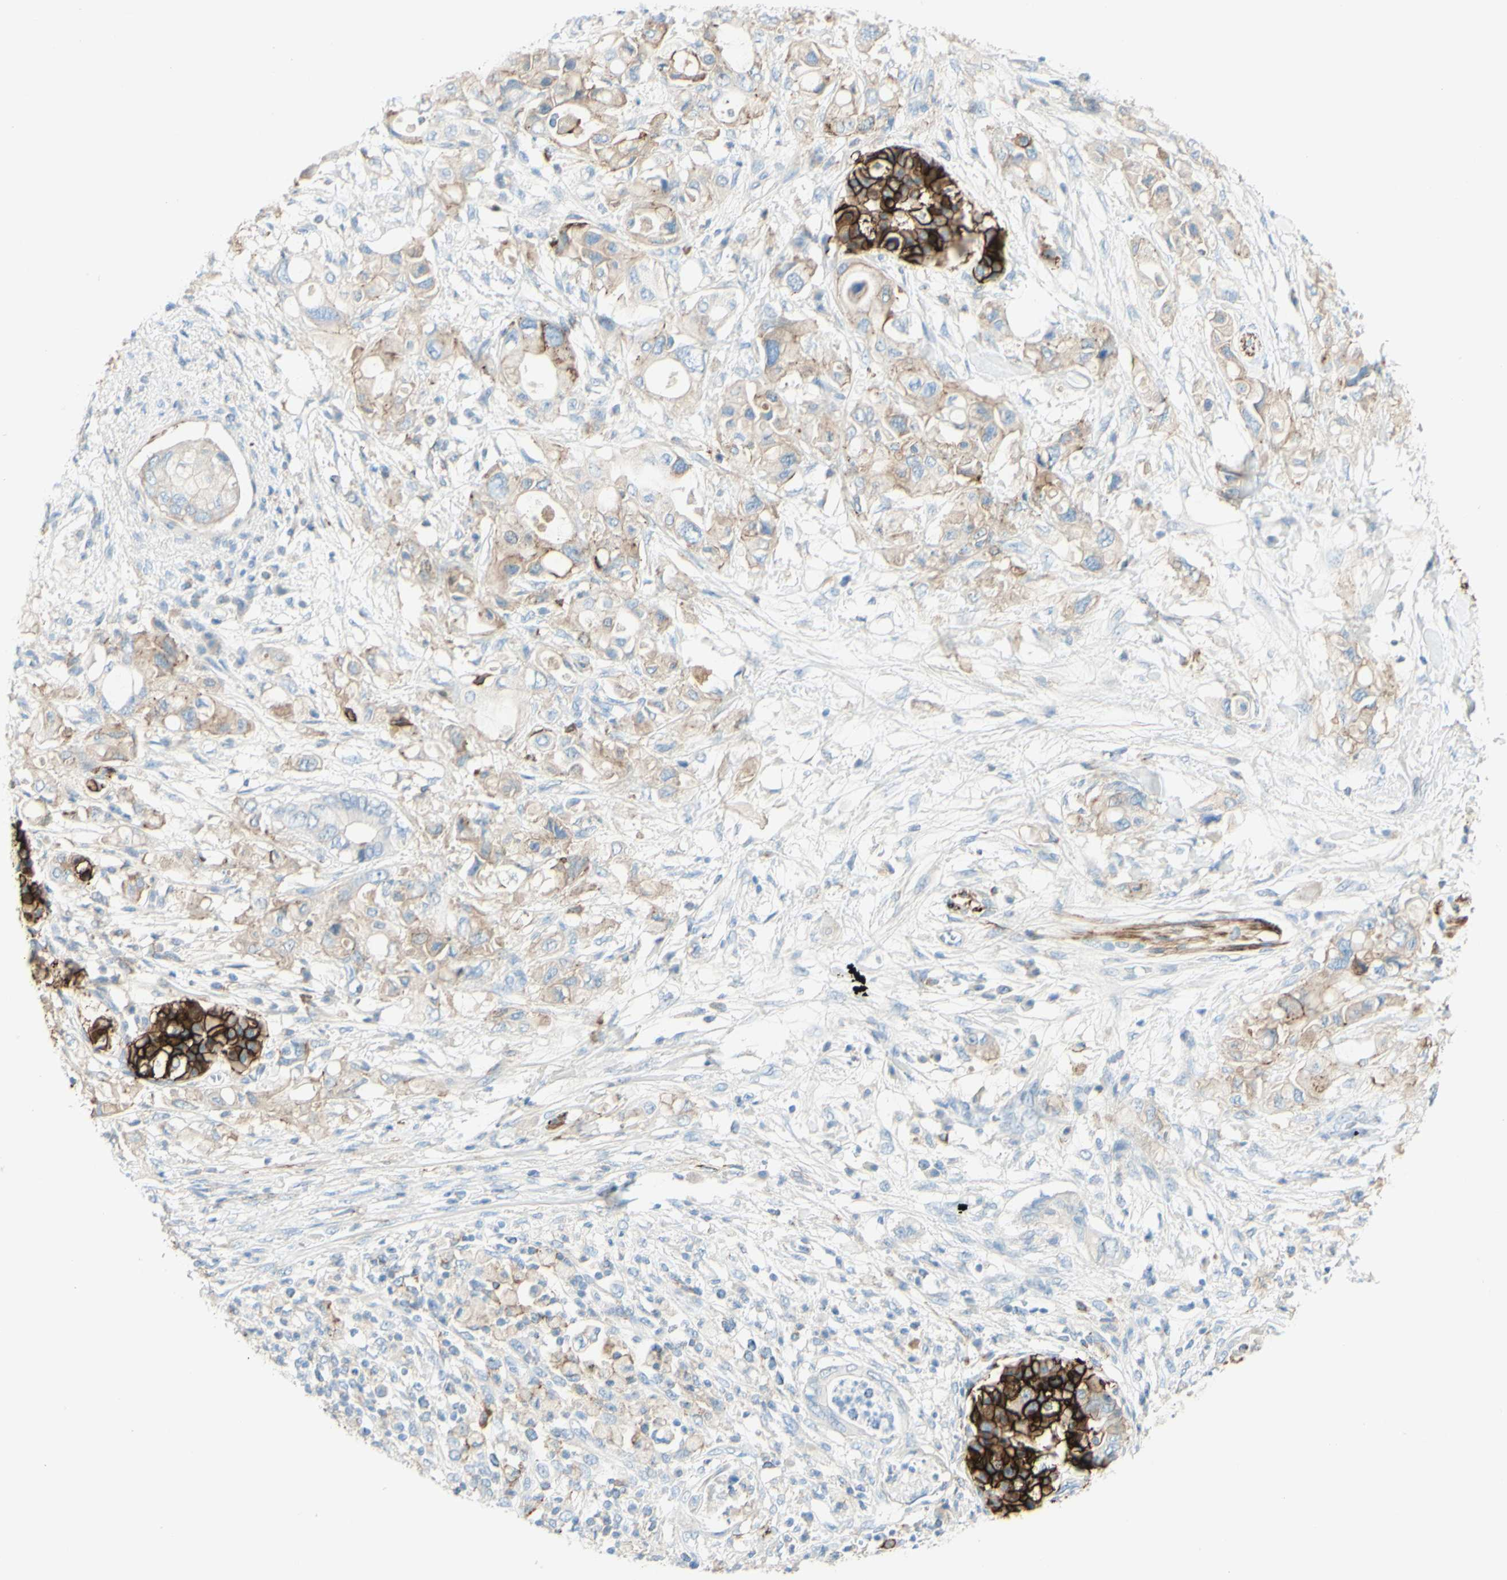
{"staining": {"intensity": "weak", "quantity": "25%-75%", "location": "cytoplasmic/membranous"}, "tissue": "pancreatic cancer", "cell_type": "Tumor cells", "image_type": "cancer", "snomed": [{"axis": "morphology", "description": "Adenocarcinoma, NOS"}, {"axis": "topography", "description": "Pancreas"}], "caption": "A low amount of weak cytoplasmic/membranous expression is present in about 25%-75% of tumor cells in pancreatic cancer tissue.", "gene": "ALCAM", "patient": {"sex": "female", "age": 56}}